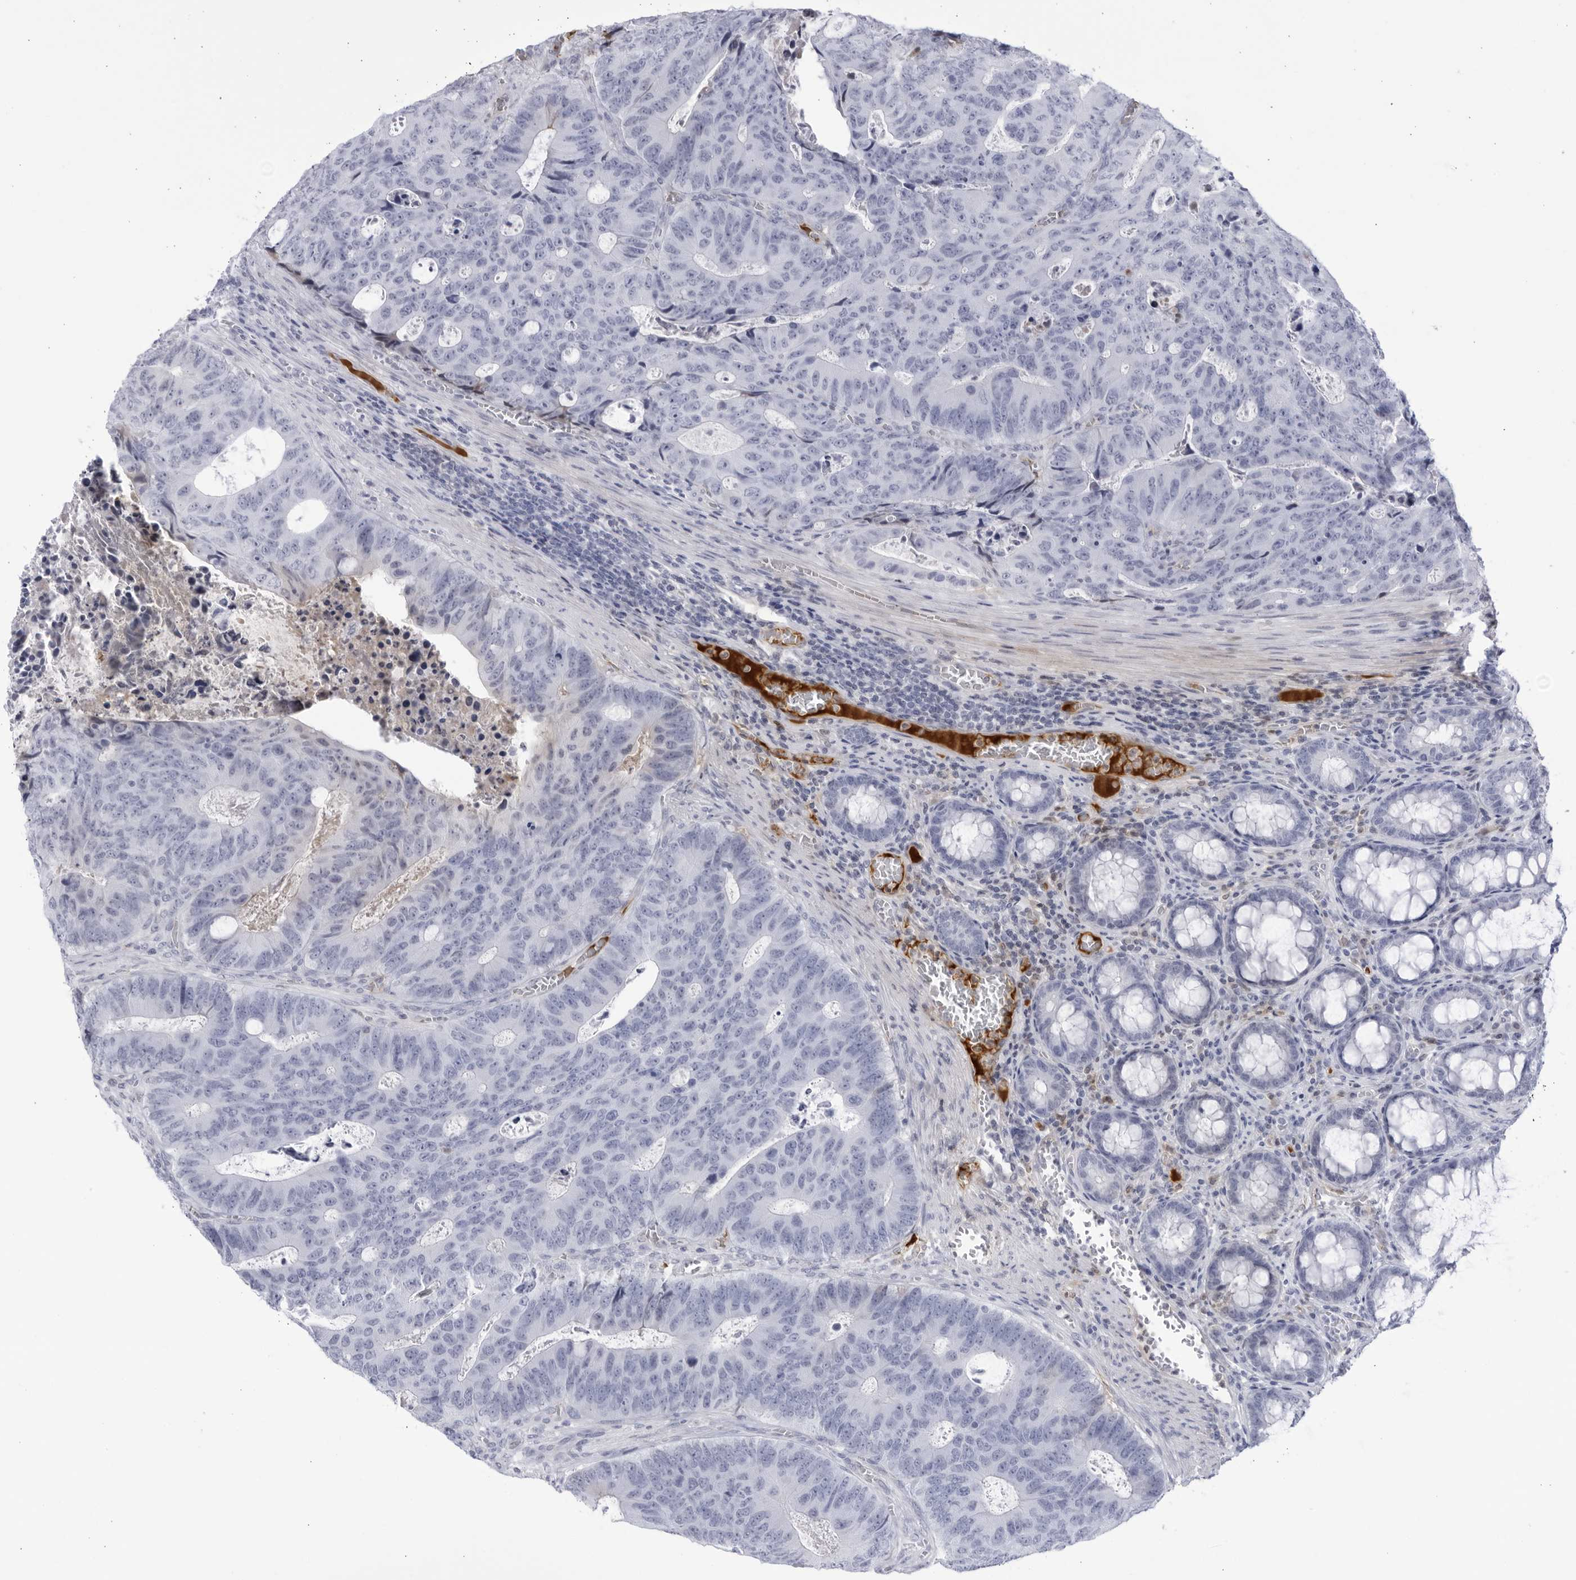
{"staining": {"intensity": "negative", "quantity": "none", "location": "none"}, "tissue": "colorectal cancer", "cell_type": "Tumor cells", "image_type": "cancer", "snomed": [{"axis": "morphology", "description": "Adenocarcinoma, NOS"}, {"axis": "topography", "description": "Colon"}], "caption": "IHC of human adenocarcinoma (colorectal) reveals no staining in tumor cells. Brightfield microscopy of IHC stained with DAB (3,3'-diaminobenzidine) (brown) and hematoxylin (blue), captured at high magnification.", "gene": "CNBD1", "patient": {"sex": "male", "age": 87}}